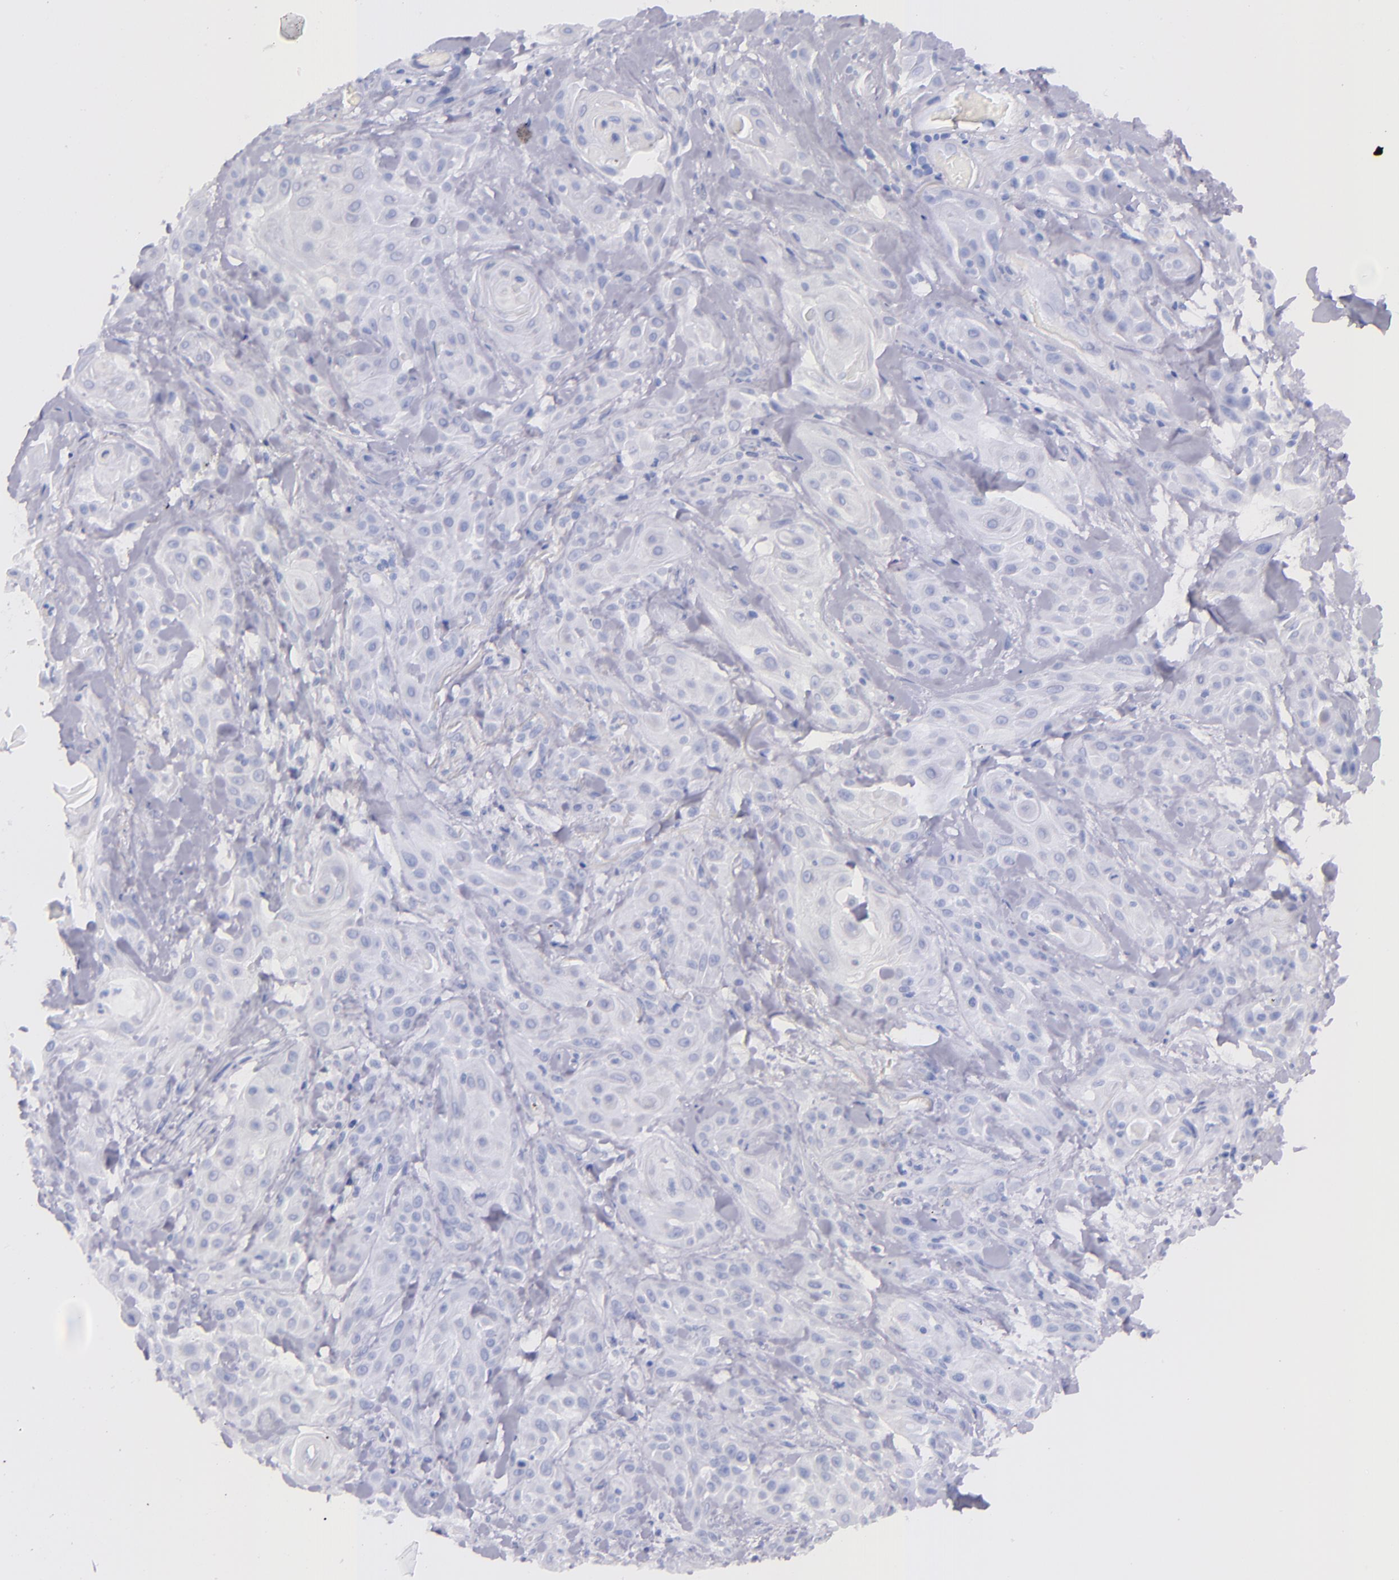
{"staining": {"intensity": "negative", "quantity": "none", "location": "none"}, "tissue": "skin cancer", "cell_type": "Tumor cells", "image_type": "cancer", "snomed": [{"axis": "morphology", "description": "Squamous cell carcinoma, NOS"}, {"axis": "topography", "description": "Skin"}, {"axis": "topography", "description": "Anal"}], "caption": "Micrograph shows no protein staining in tumor cells of skin squamous cell carcinoma tissue. The staining is performed using DAB brown chromogen with nuclei counter-stained in using hematoxylin.", "gene": "SFTPA2", "patient": {"sex": "male", "age": 64}}